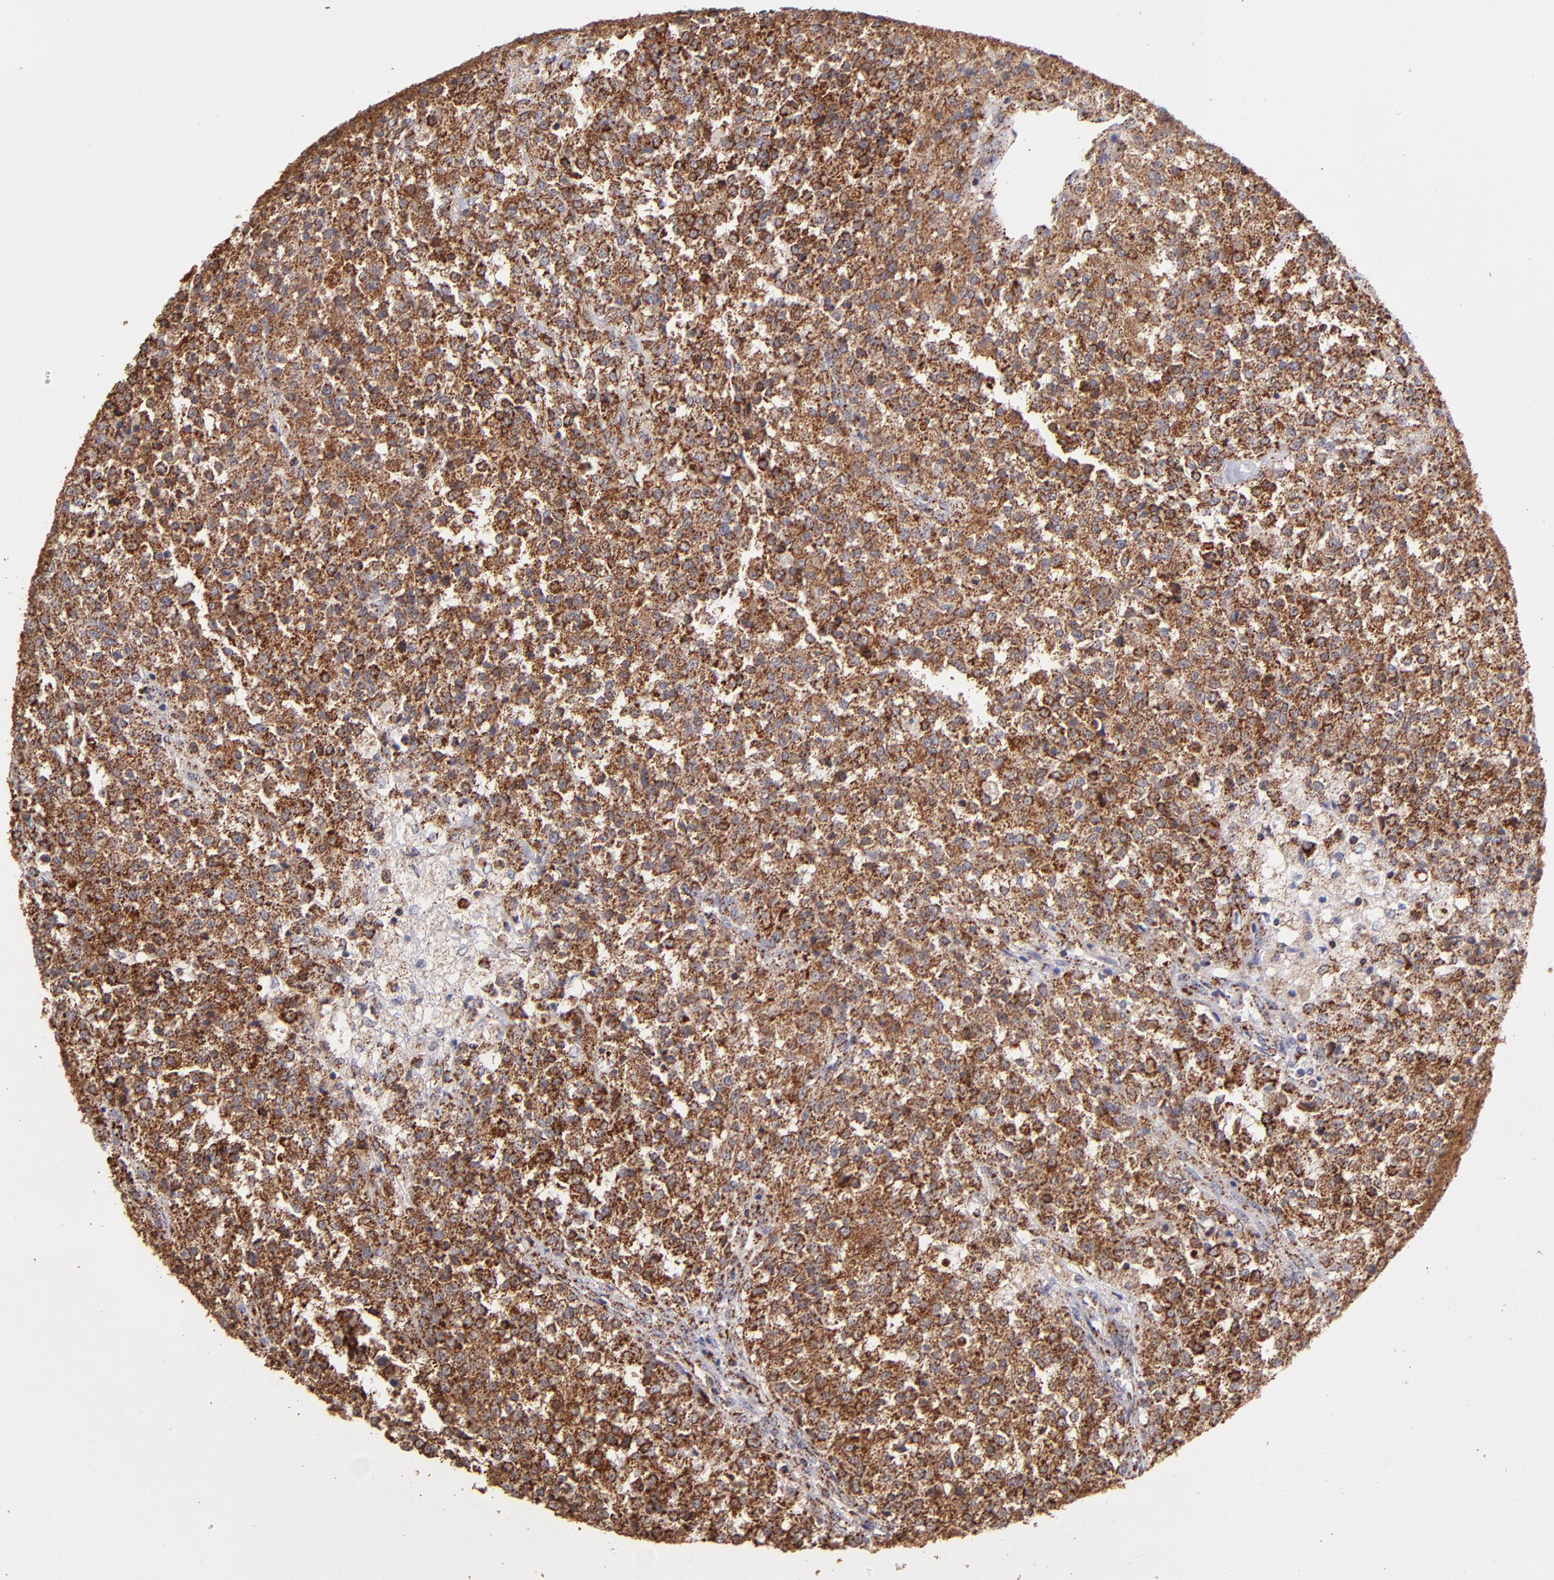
{"staining": {"intensity": "moderate", "quantity": ">75%", "location": "cytoplasmic/membranous"}, "tissue": "testis cancer", "cell_type": "Tumor cells", "image_type": "cancer", "snomed": [{"axis": "morphology", "description": "Seminoma, NOS"}, {"axis": "topography", "description": "Testis"}], "caption": "Tumor cells exhibit moderate cytoplasmic/membranous staining in about >75% of cells in testis cancer. (DAB IHC with brightfield microscopy, high magnification).", "gene": "DLST", "patient": {"sex": "male", "age": 59}}